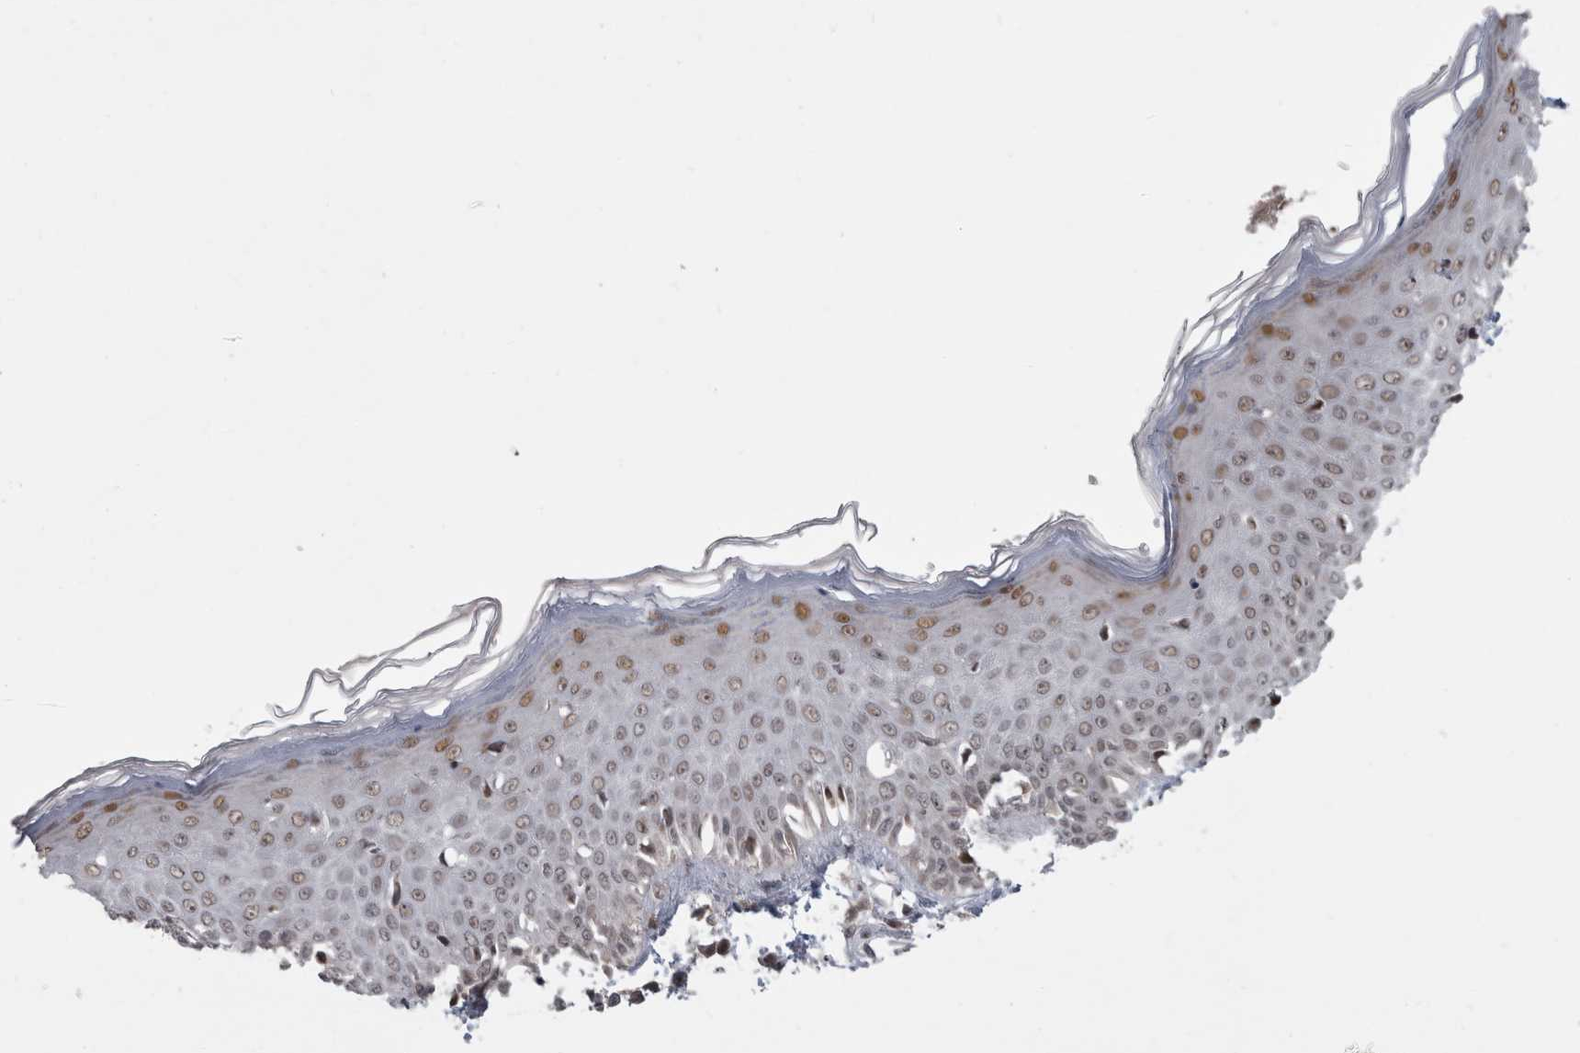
{"staining": {"intensity": "negative", "quantity": "none", "location": "none"}, "tissue": "skin", "cell_type": "Fibroblasts", "image_type": "normal", "snomed": [{"axis": "morphology", "description": "Normal tissue, NOS"}, {"axis": "morphology", "description": "Inflammation, NOS"}, {"axis": "topography", "description": "Skin"}], "caption": "Immunohistochemistry (IHC) of normal human skin reveals no expression in fibroblasts.", "gene": "MTBP", "patient": {"sex": "female", "age": 44}}